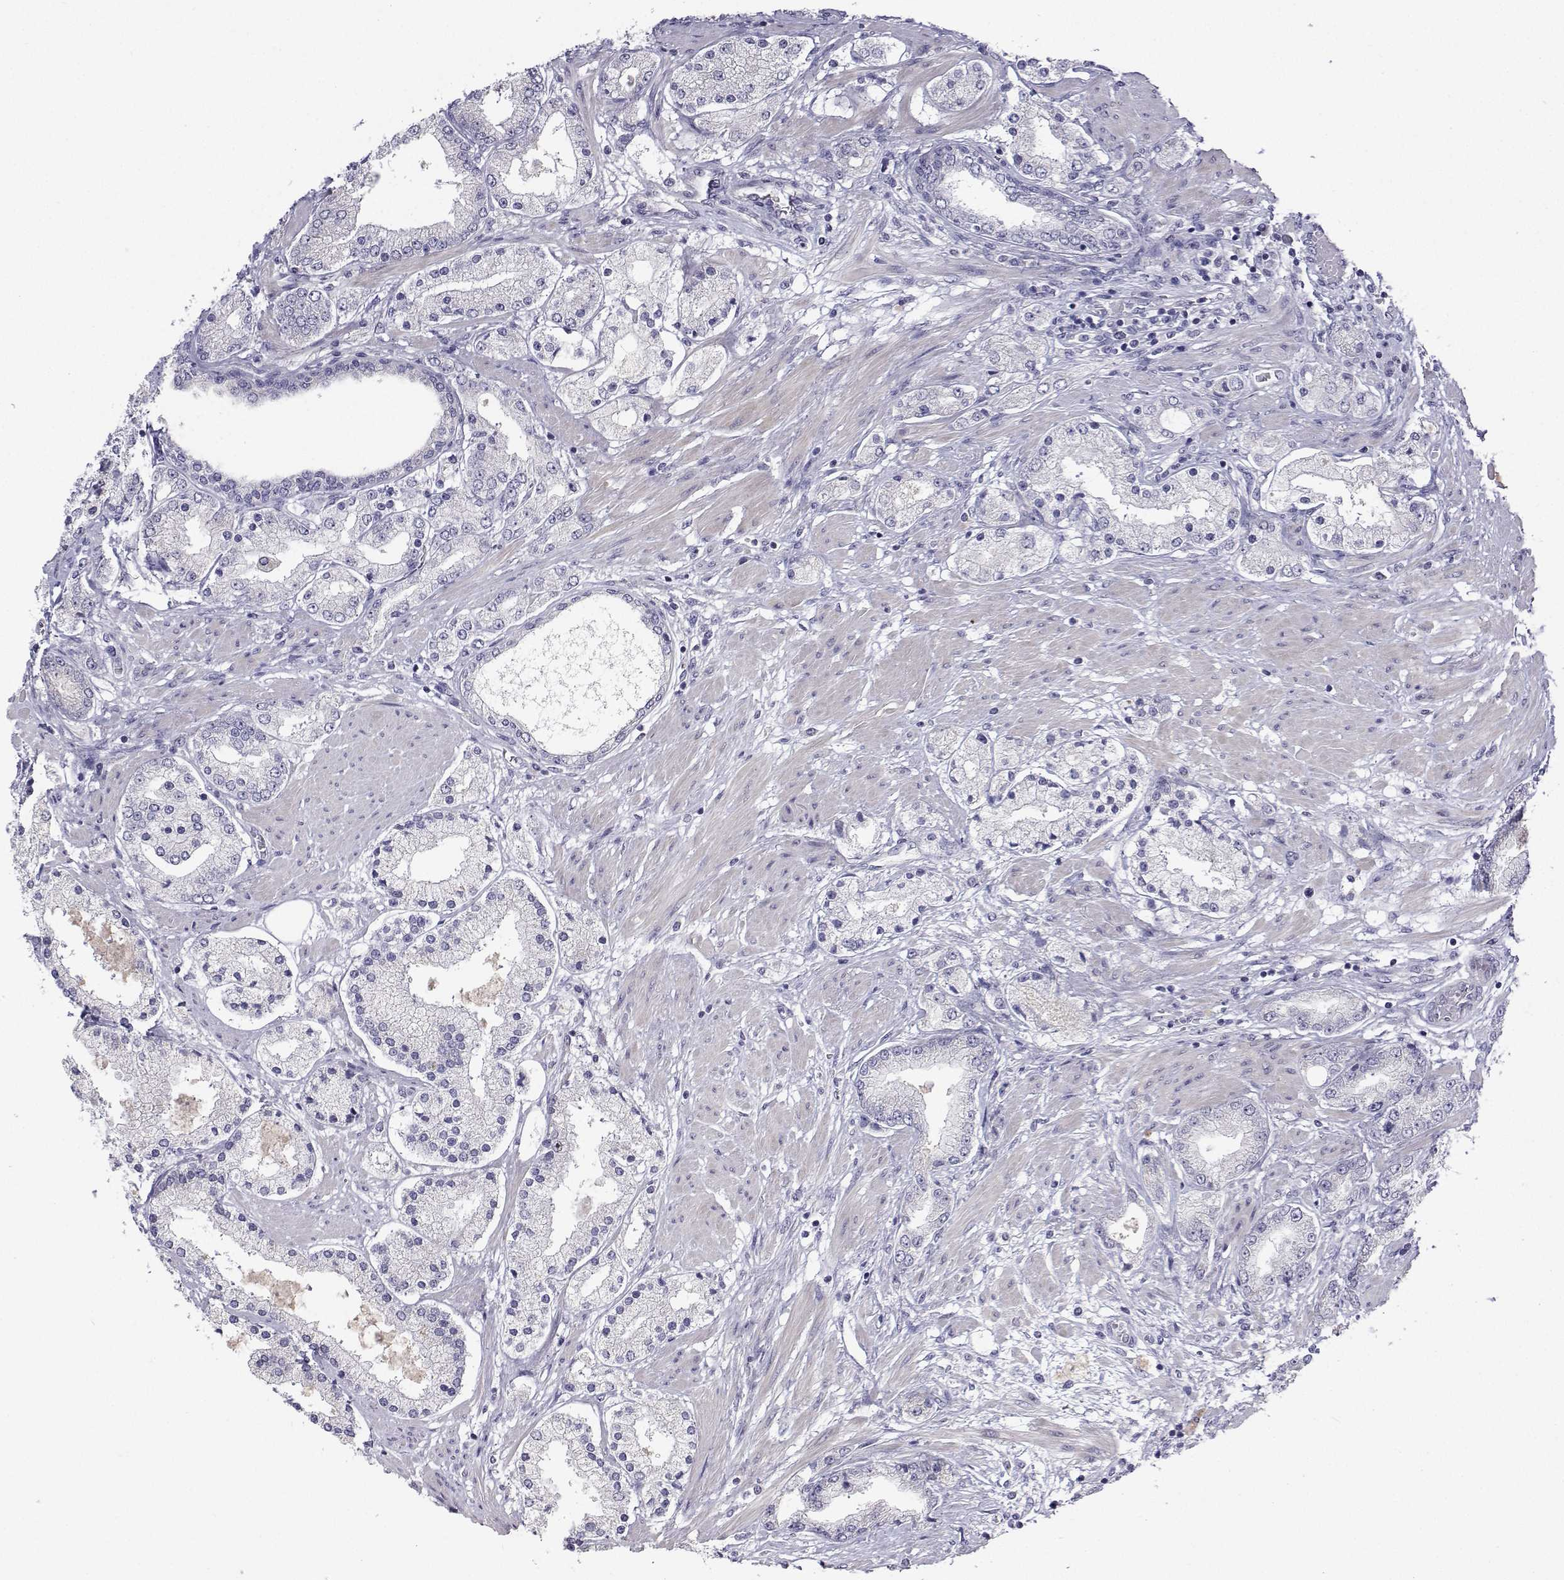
{"staining": {"intensity": "negative", "quantity": "none", "location": "none"}, "tissue": "prostate cancer", "cell_type": "Tumor cells", "image_type": "cancer", "snomed": [{"axis": "morphology", "description": "Adenocarcinoma, High grade"}, {"axis": "topography", "description": "Prostate"}], "caption": "A high-resolution histopathology image shows IHC staining of prostate cancer, which displays no significant staining in tumor cells.", "gene": "ANKRD65", "patient": {"sex": "male", "age": 67}}